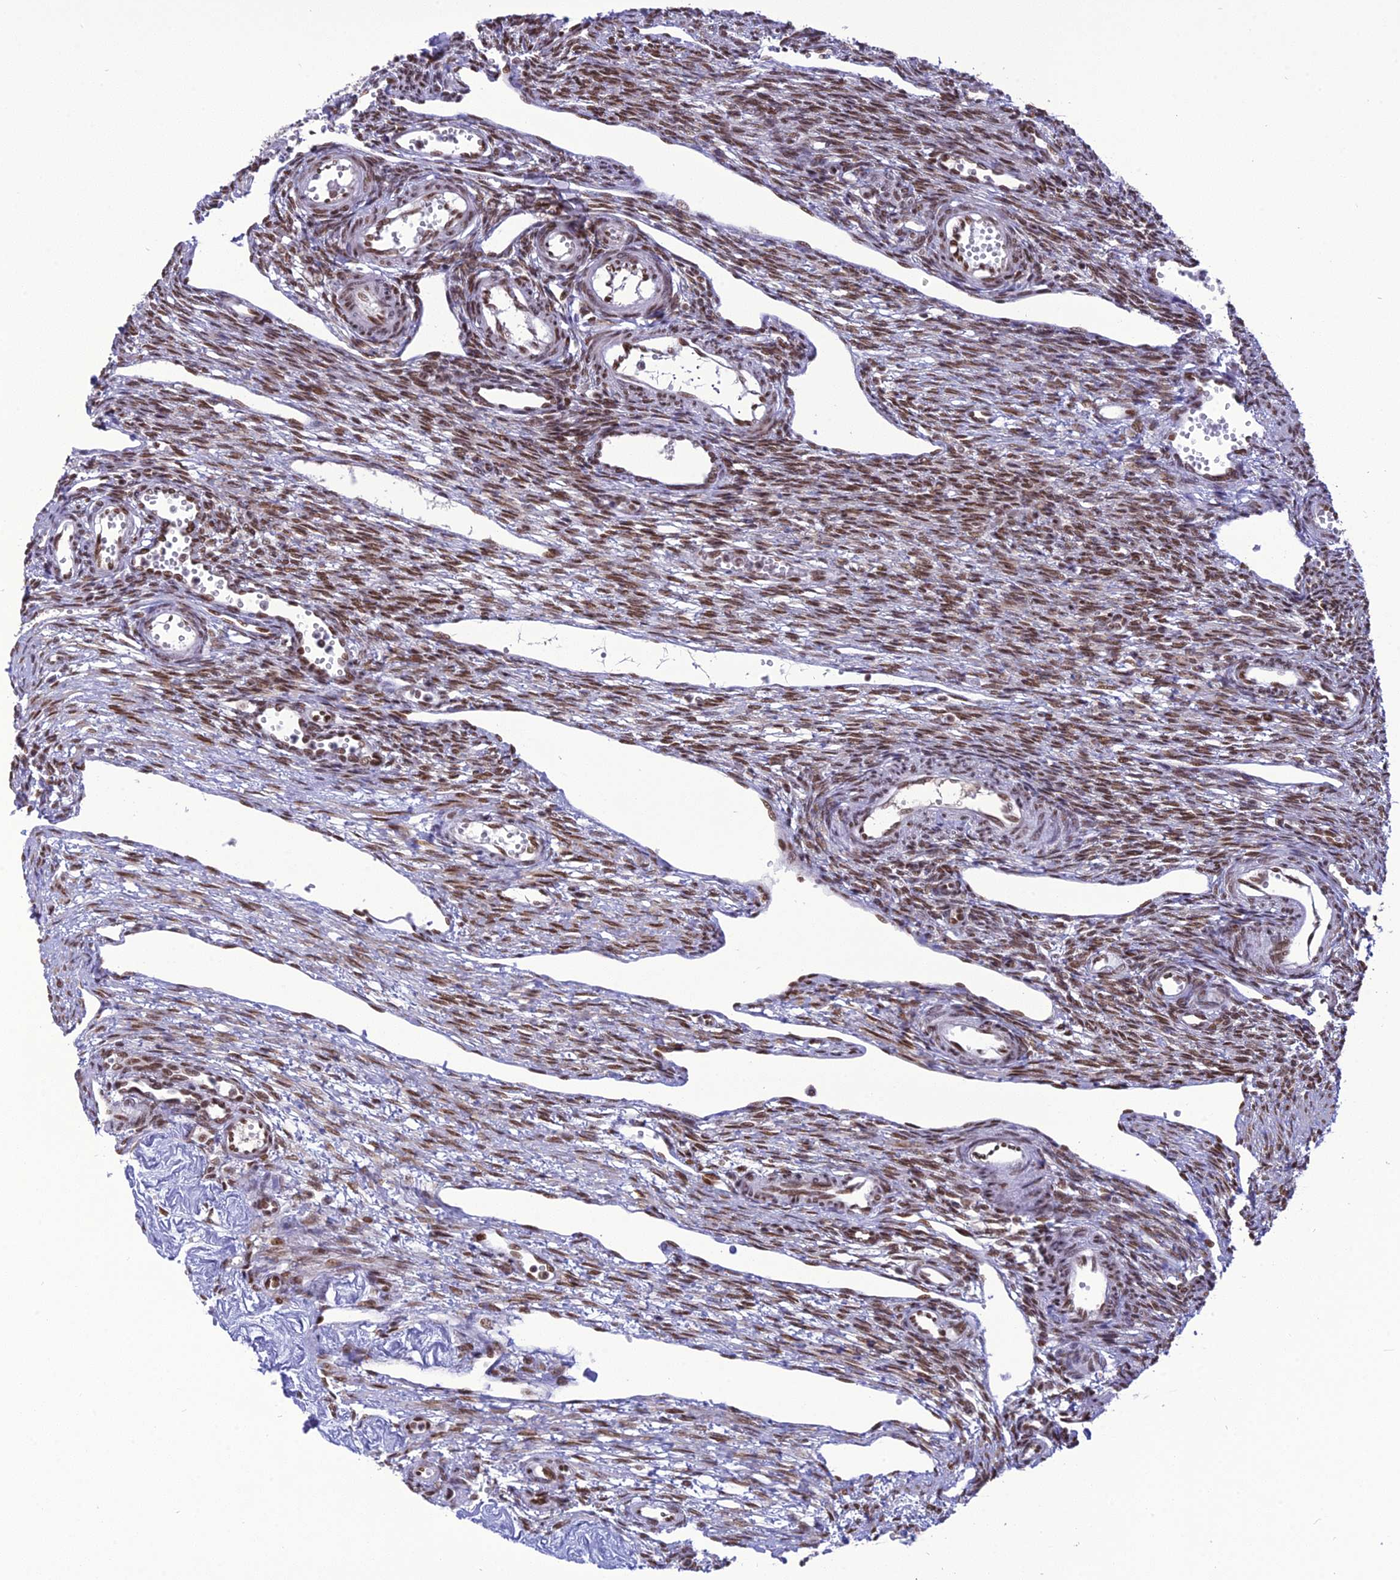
{"staining": {"intensity": "moderate", "quantity": ">75%", "location": "nuclear"}, "tissue": "ovary", "cell_type": "Ovarian stroma cells", "image_type": "normal", "snomed": [{"axis": "morphology", "description": "Normal tissue, NOS"}, {"axis": "morphology", "description": "Cyst, NOS"}, {"axis": "topography", "description": "Ovary"}], "caption": "Protein expression by immunohistochemistry (IHC) exhibits moderate nuclear positivity in about >75% of ovarian stroma cells in benign ovary. The staining was performed using DAB (3,3'-diaminobenzidine), with brown indicating positive protein expression. Nuclei are stained blue with hematoxylin.", "gene": "DDX1", "patient": {"sex": "female", "age": 33}}